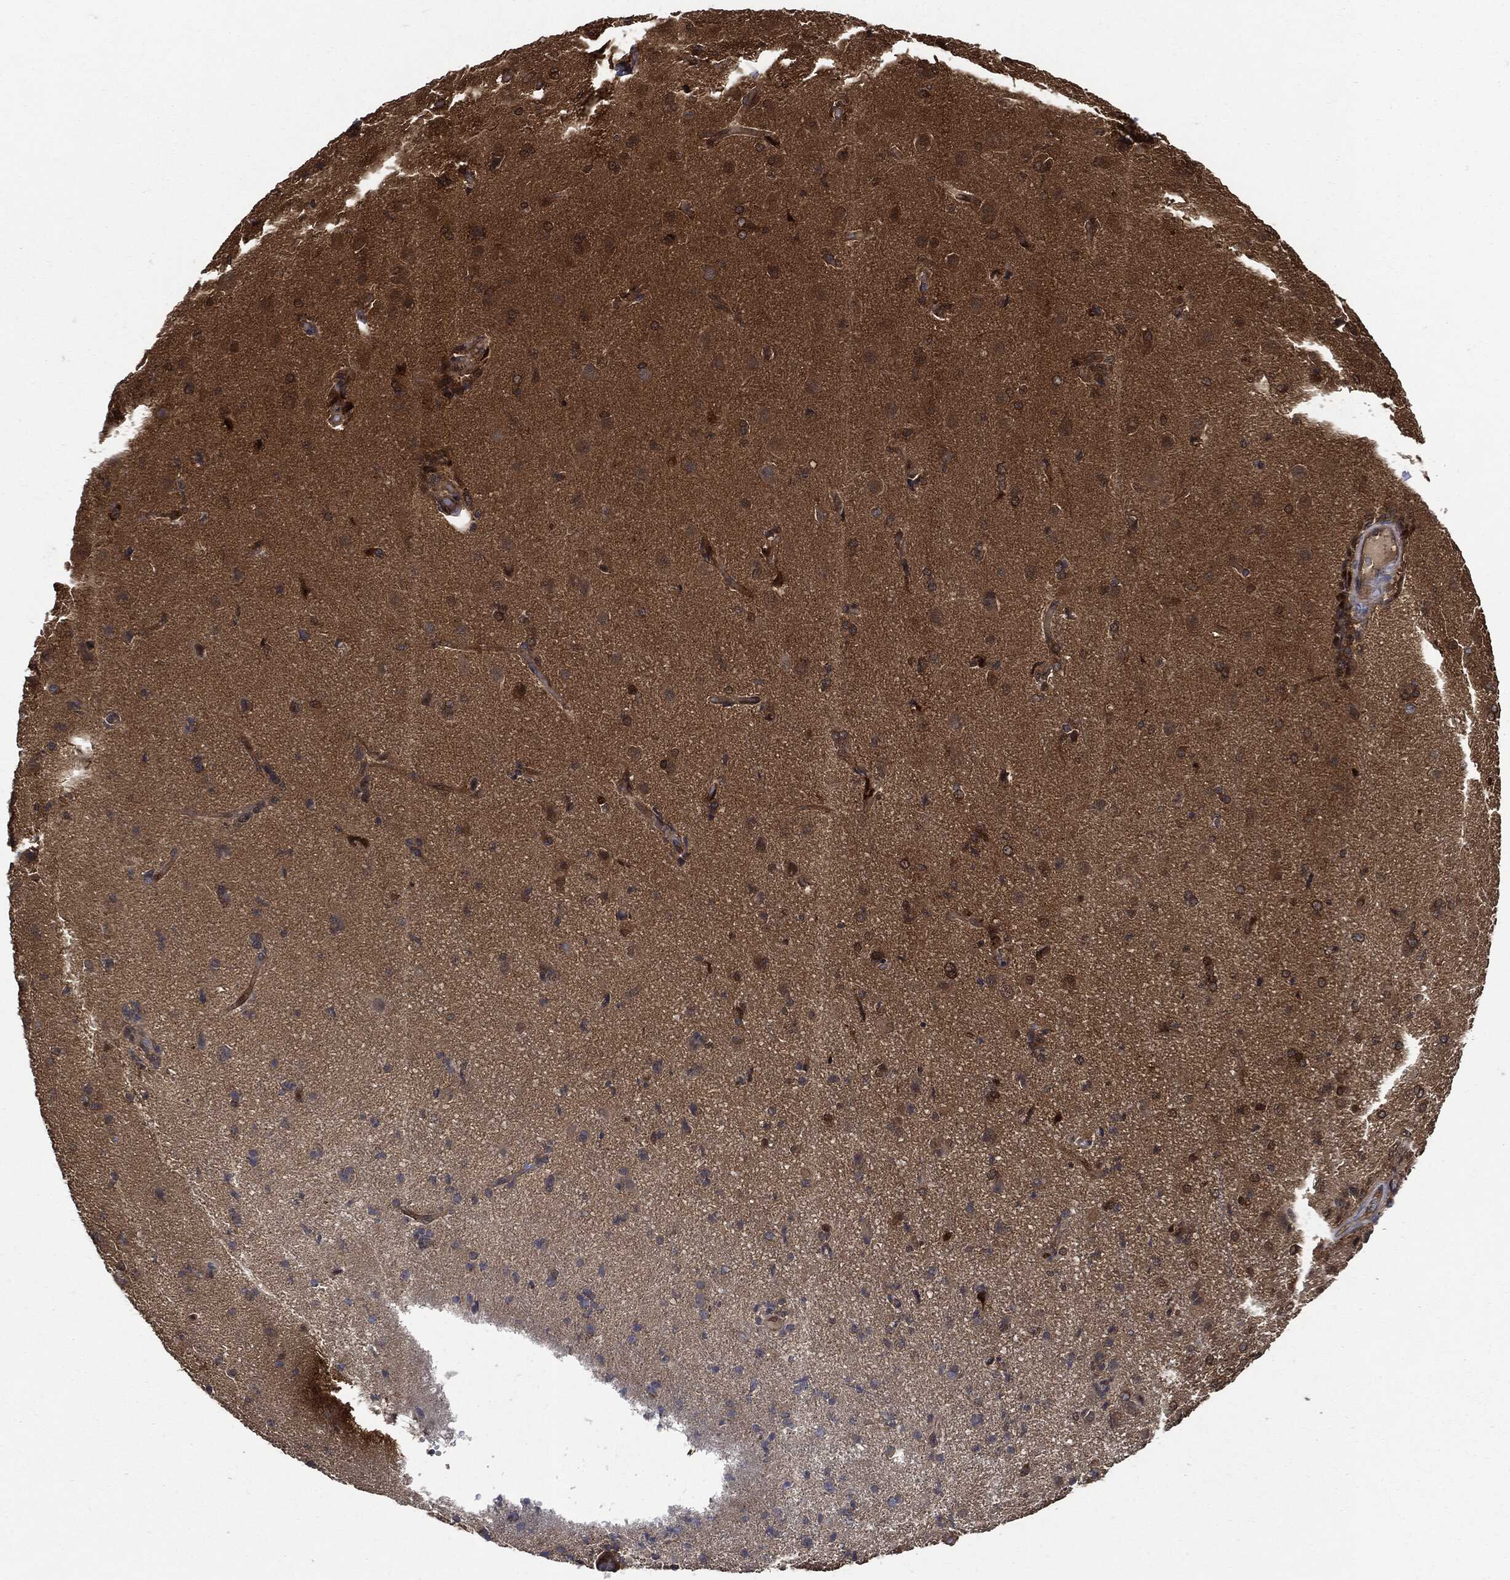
{"staining": {"intensity": "moderate", "quantity": "25%-75%", "location": "cytoplasmic/membranous"}, "tissue": "glioma", "cell_type": "Tumor cells", "image_type": "cancer", "snomed": [{"axis": "morphology", "description": "Glioma, malignant, High grade"}, {"axis": "topography", "description": "Brain"}], "caption": "Tumor cells reveal medium levels of moderate cytoplasmic/membranous expression in approximately 25%-75% of cells in human glioma. Nuclei are stained in blue.", "gene": "XPNPEP1", "patient": {"sex": "male", "age": 68}}